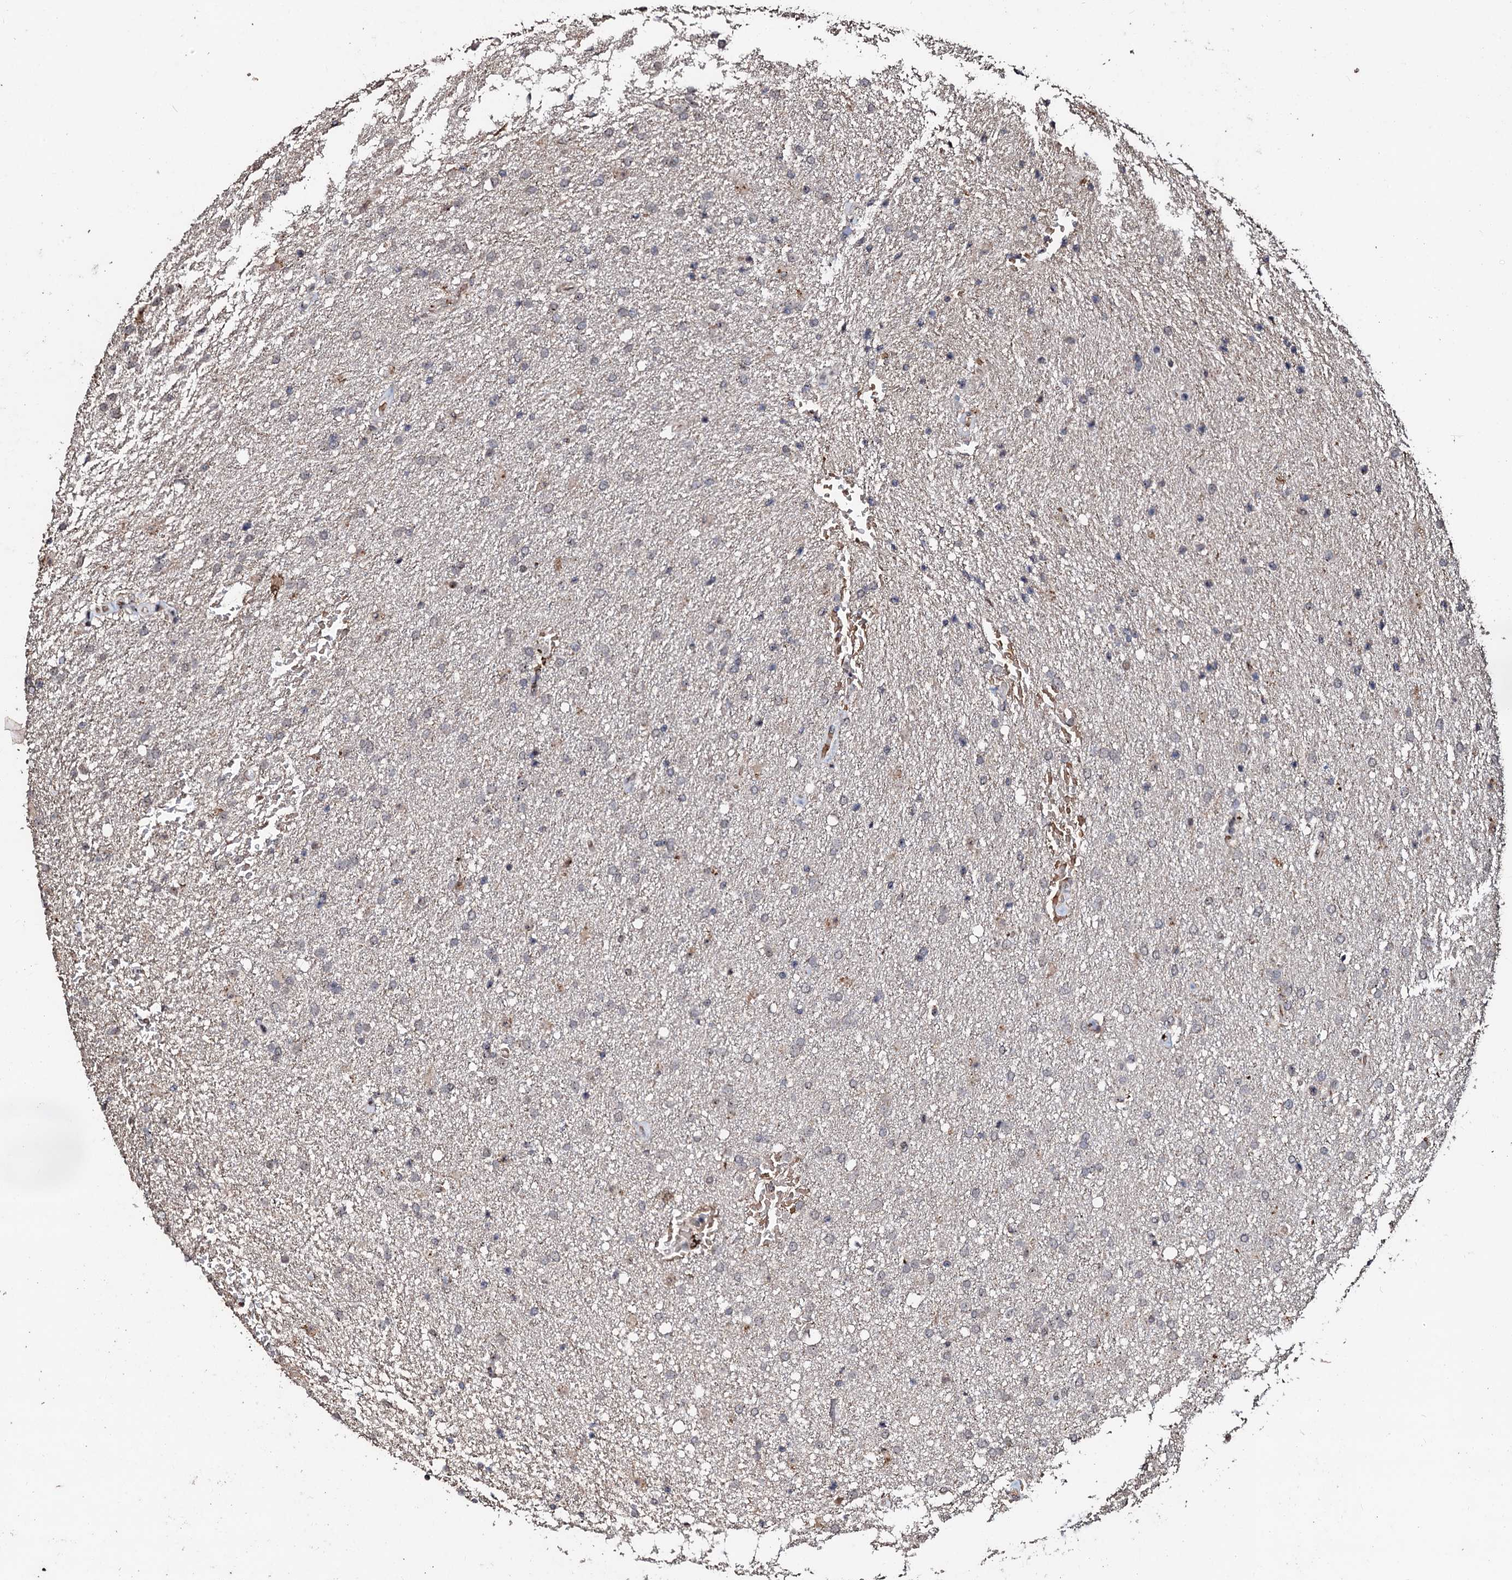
{"staining": {"intensity": "negative", "quantity": "none", "location": "none"}, "tissue": "glioma", "cell_type": "Tumor cells", "image_type": "cancer", "snomed": [{"axis": "morphology", "description": "Glioma, malignant, High grade"}, {"axis": "topography", "description": "Brain"}], "caption": "Human malignant glioma (high-grade) stained for a protein using immunohistochemistry (IHC) demonstrates no expression in tumor cells.", "gene": "SUPT7L", "patient": {"sex": "male", "age": 72}}